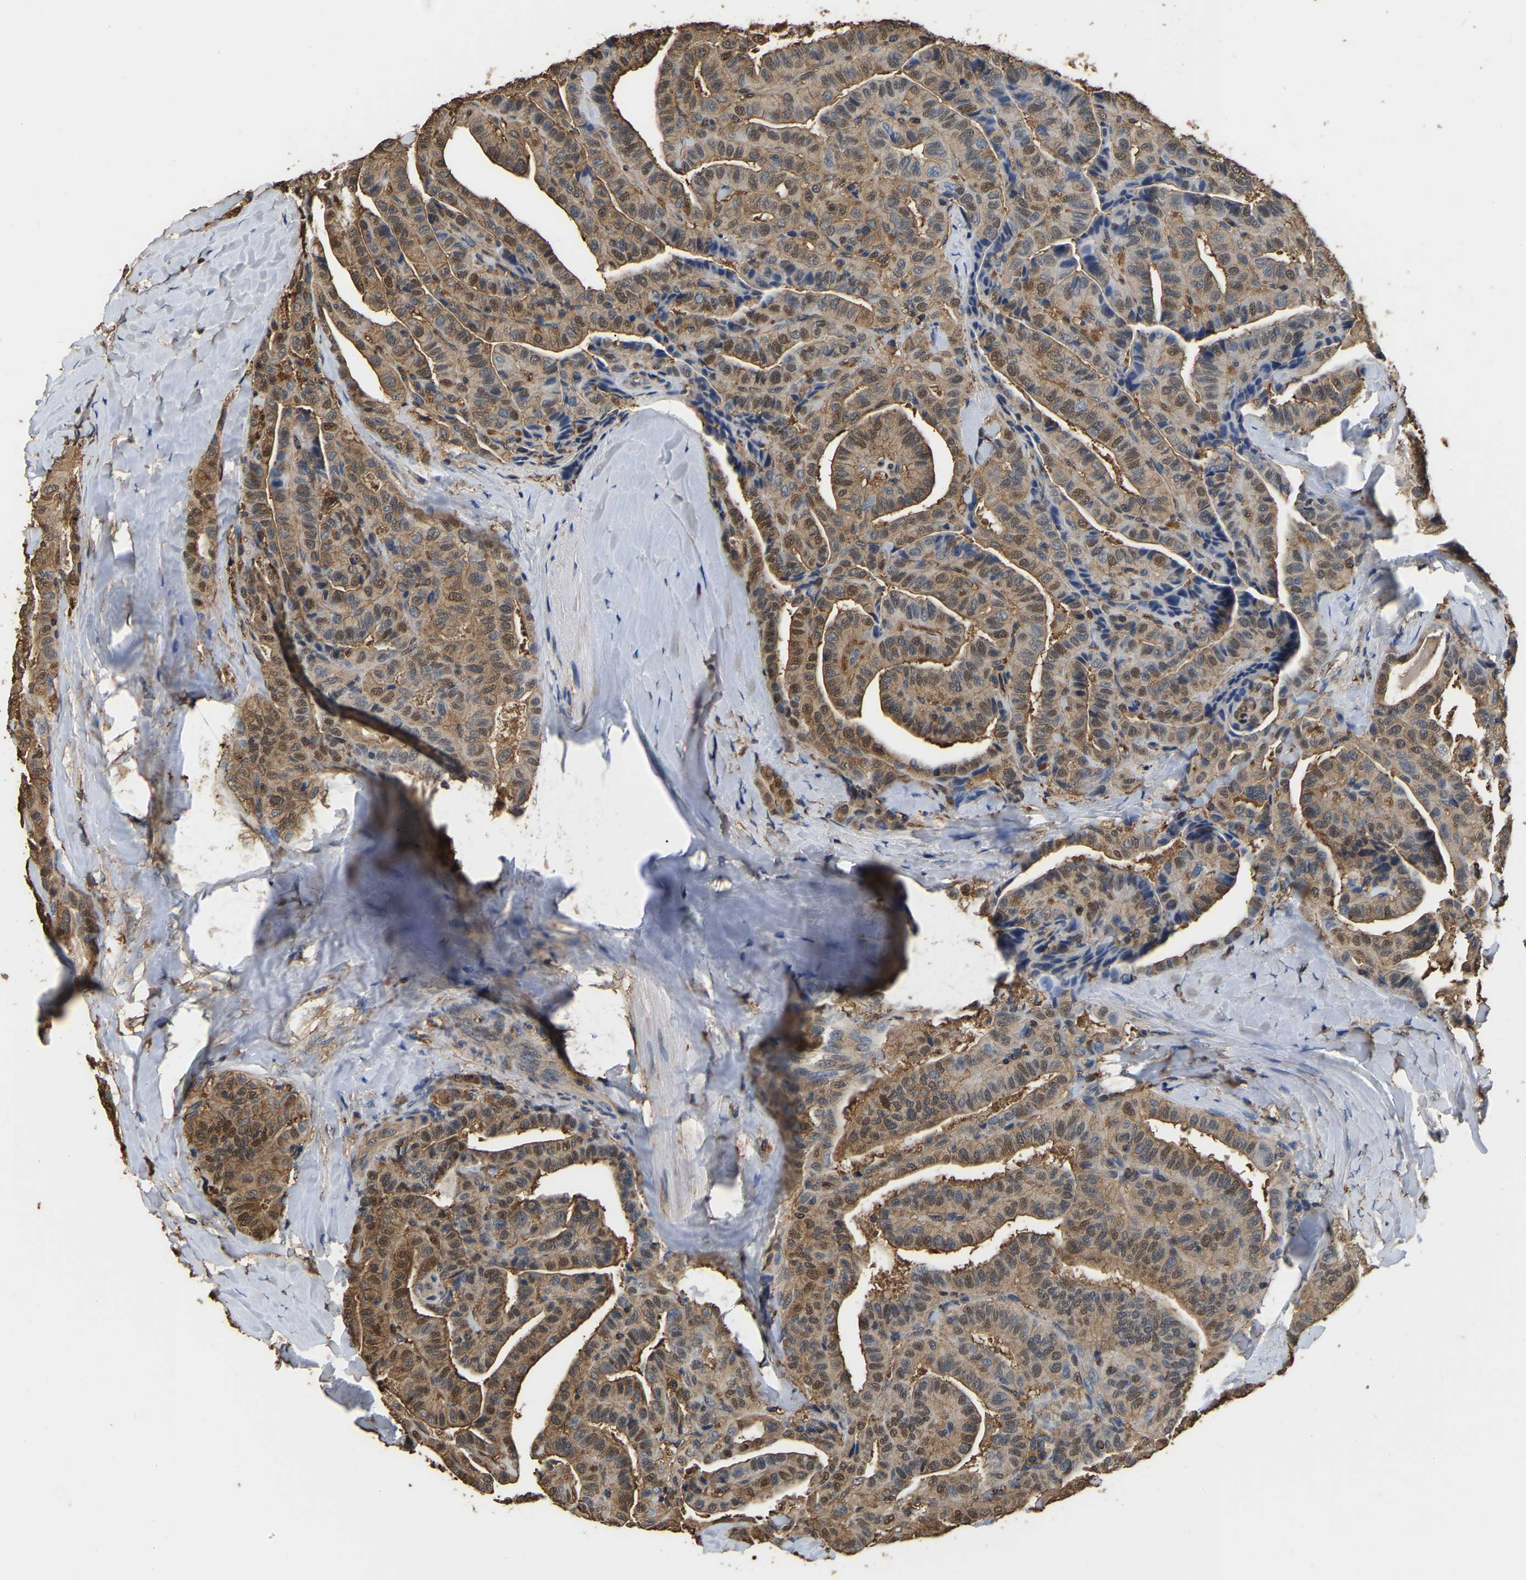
{"staining": {"intensity": "moderate", "quantity": ">75%", "location": "cytoplasmic/membranous"}, "tissue": "thyroid cancer", "cell_type": "Tumor cells", "image_type": "cancer", "snomed": [{"axis": "morphology", "description": "Papillary adenocarcinoma, NOS"}, {"axis": "topography", "description": "Thyroid gland"}], "caption": "Human thyroid cancer stained with a brown dye demonstrates moderate cytoplasmic/membranous positive staining in approximately >75% of tumor cells.", "gene": "LDHB", "patient": {"sex": "male", "age": 77}}